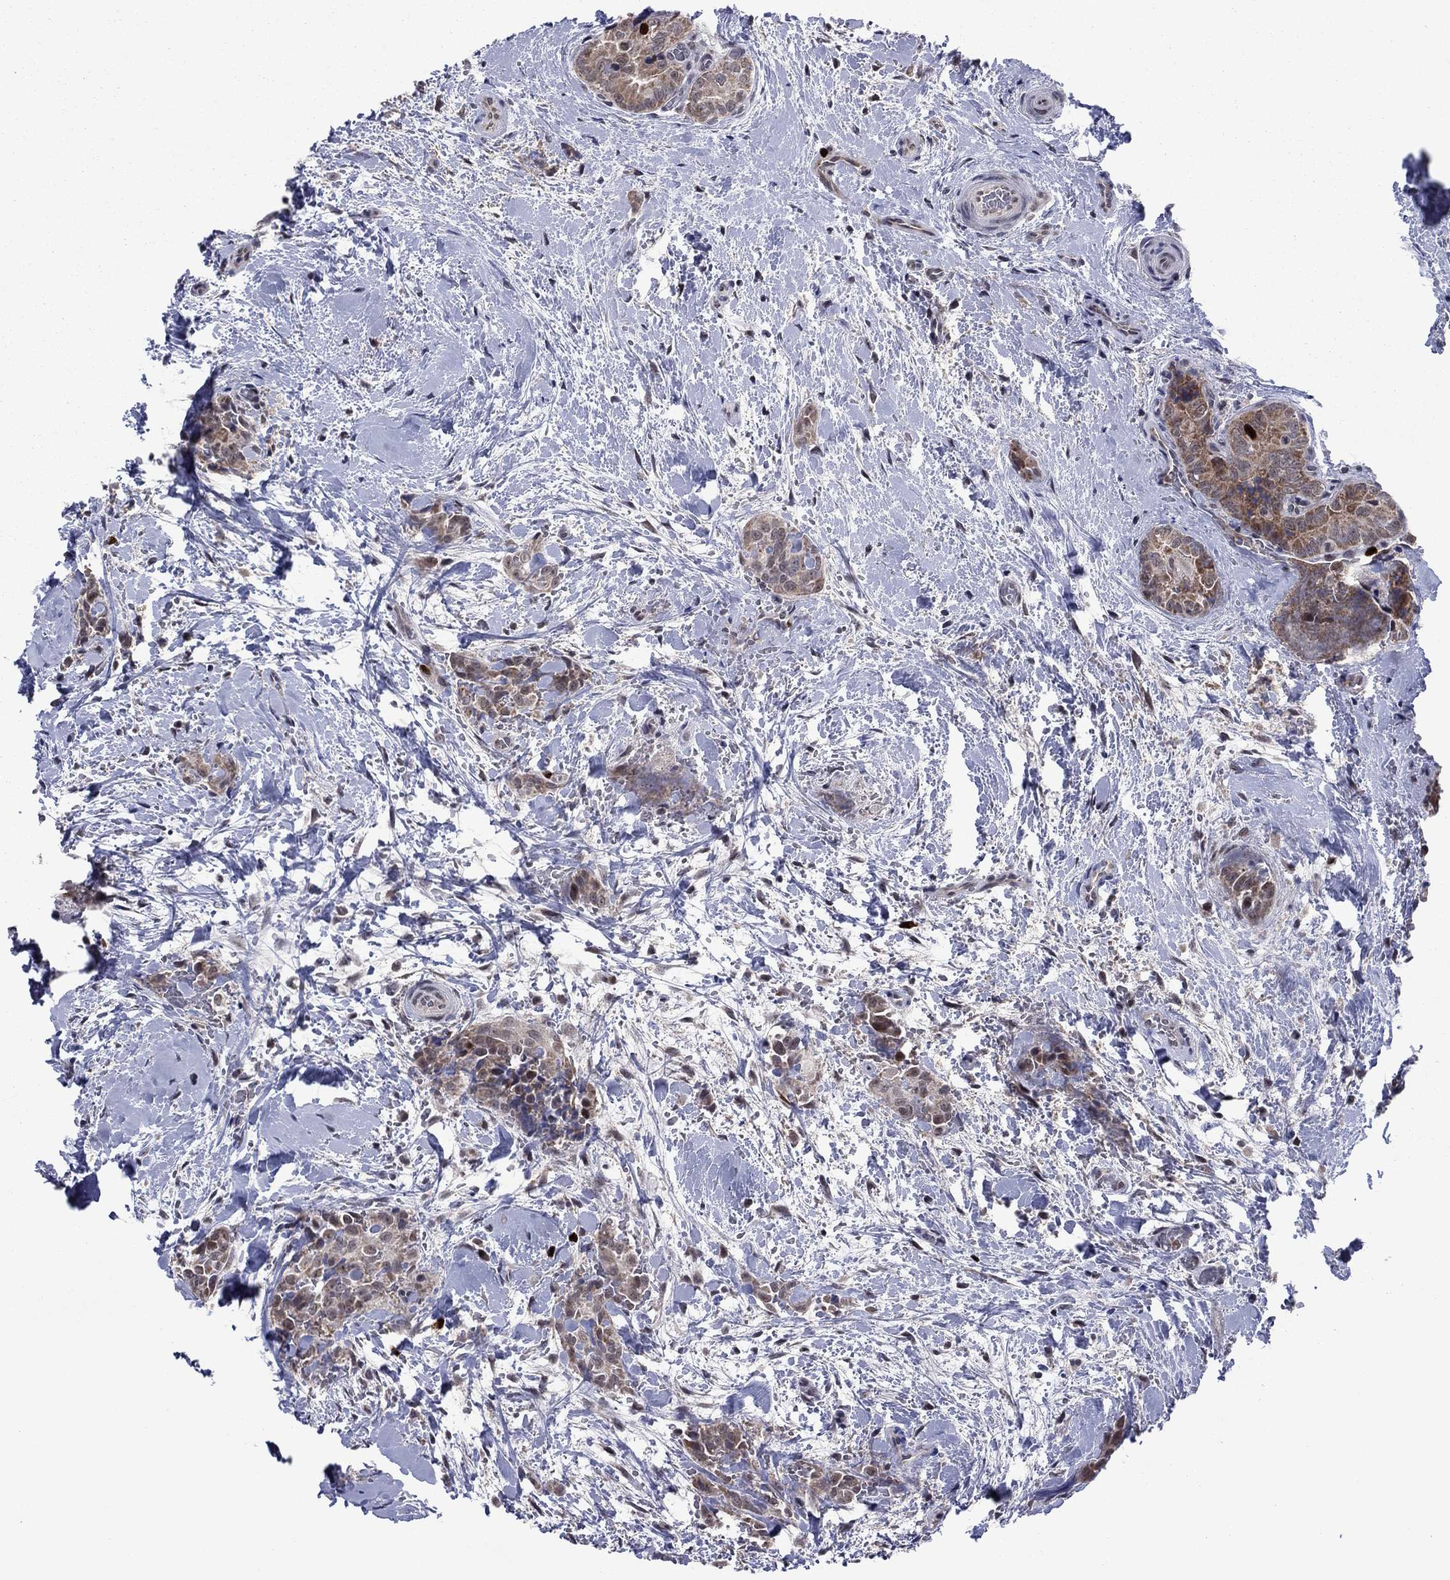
{"staining": {"intensity": "moderate", "quantity": "25%-75%", "location": "cytoplasmic/membranous"}, "tissue": "thyroid cancer", "cell_type": "Tumor cells", "image_type": "cancer", "snomed": [{"axis": "morphology", "description": "Papillary adenocarcinoma, NOS"}, {"axis": "topography", "description": "Thyroid gland"}], "caption": "Protein expression analysis of human thyroid cancer reveals moderate cytoplasmic/membranous positivity in approximately 25%-75% of tumor cells.", "gene": "CDCA5", "patient": {"sex": "male", "age": 61}}